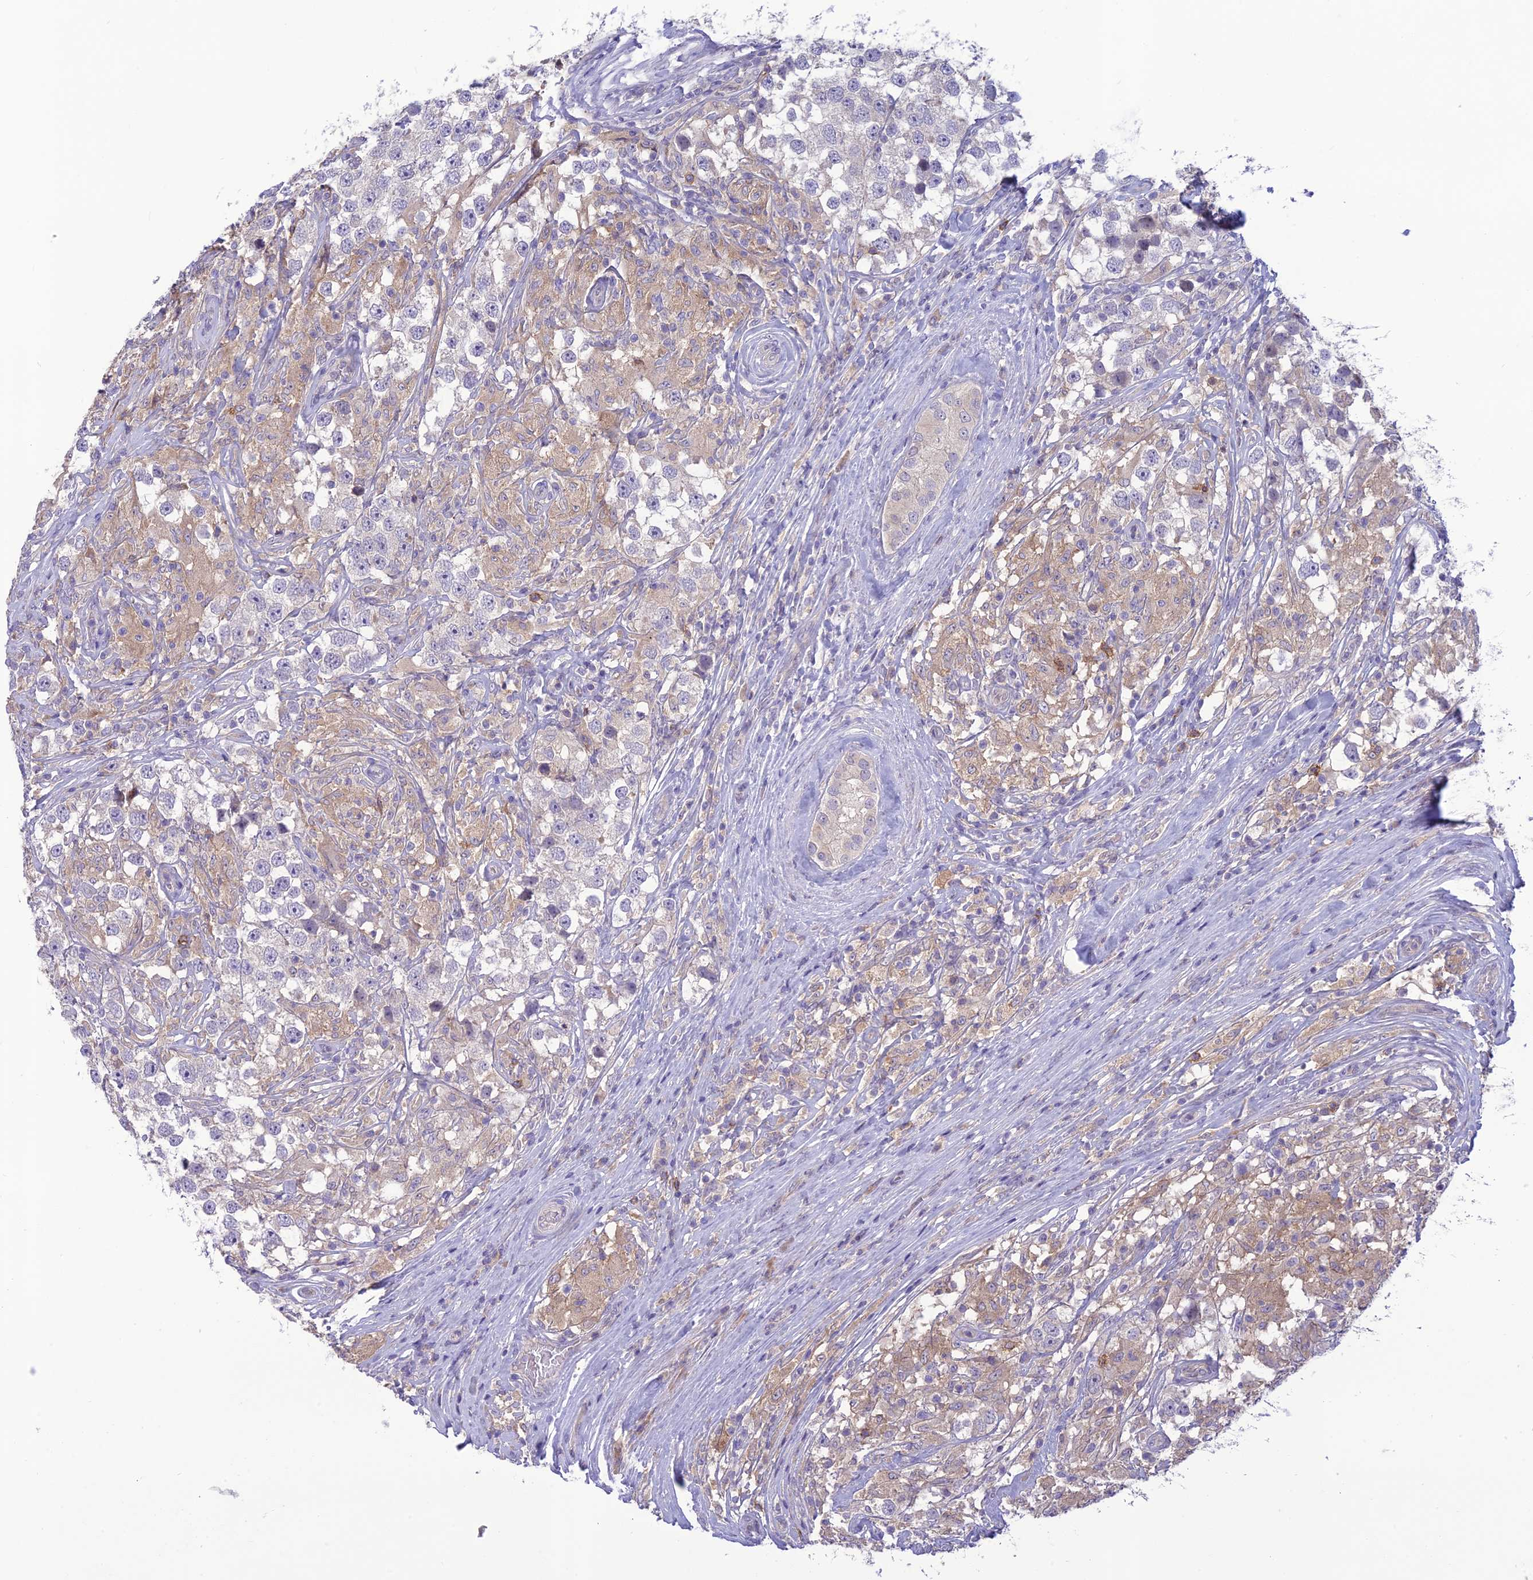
{"staining": {"intensity": "negative", "quantity": "none", "location": "none"}, "tissue": "testis cancer", "cell_type": "Tumor cells", "image_type": "cancer", "snomed": [{"axis": "morphology", "description": "Seminoma, NOS"}, {"axis": "topography", "description": "Testis"}], "caption": "An immunohistochemistry histopathology image of testis cancer is shown. There is no staining in tumor cells of testis cancer.", "gene": "ITGAE", "patient": {"sex": "male", "age": 46}}